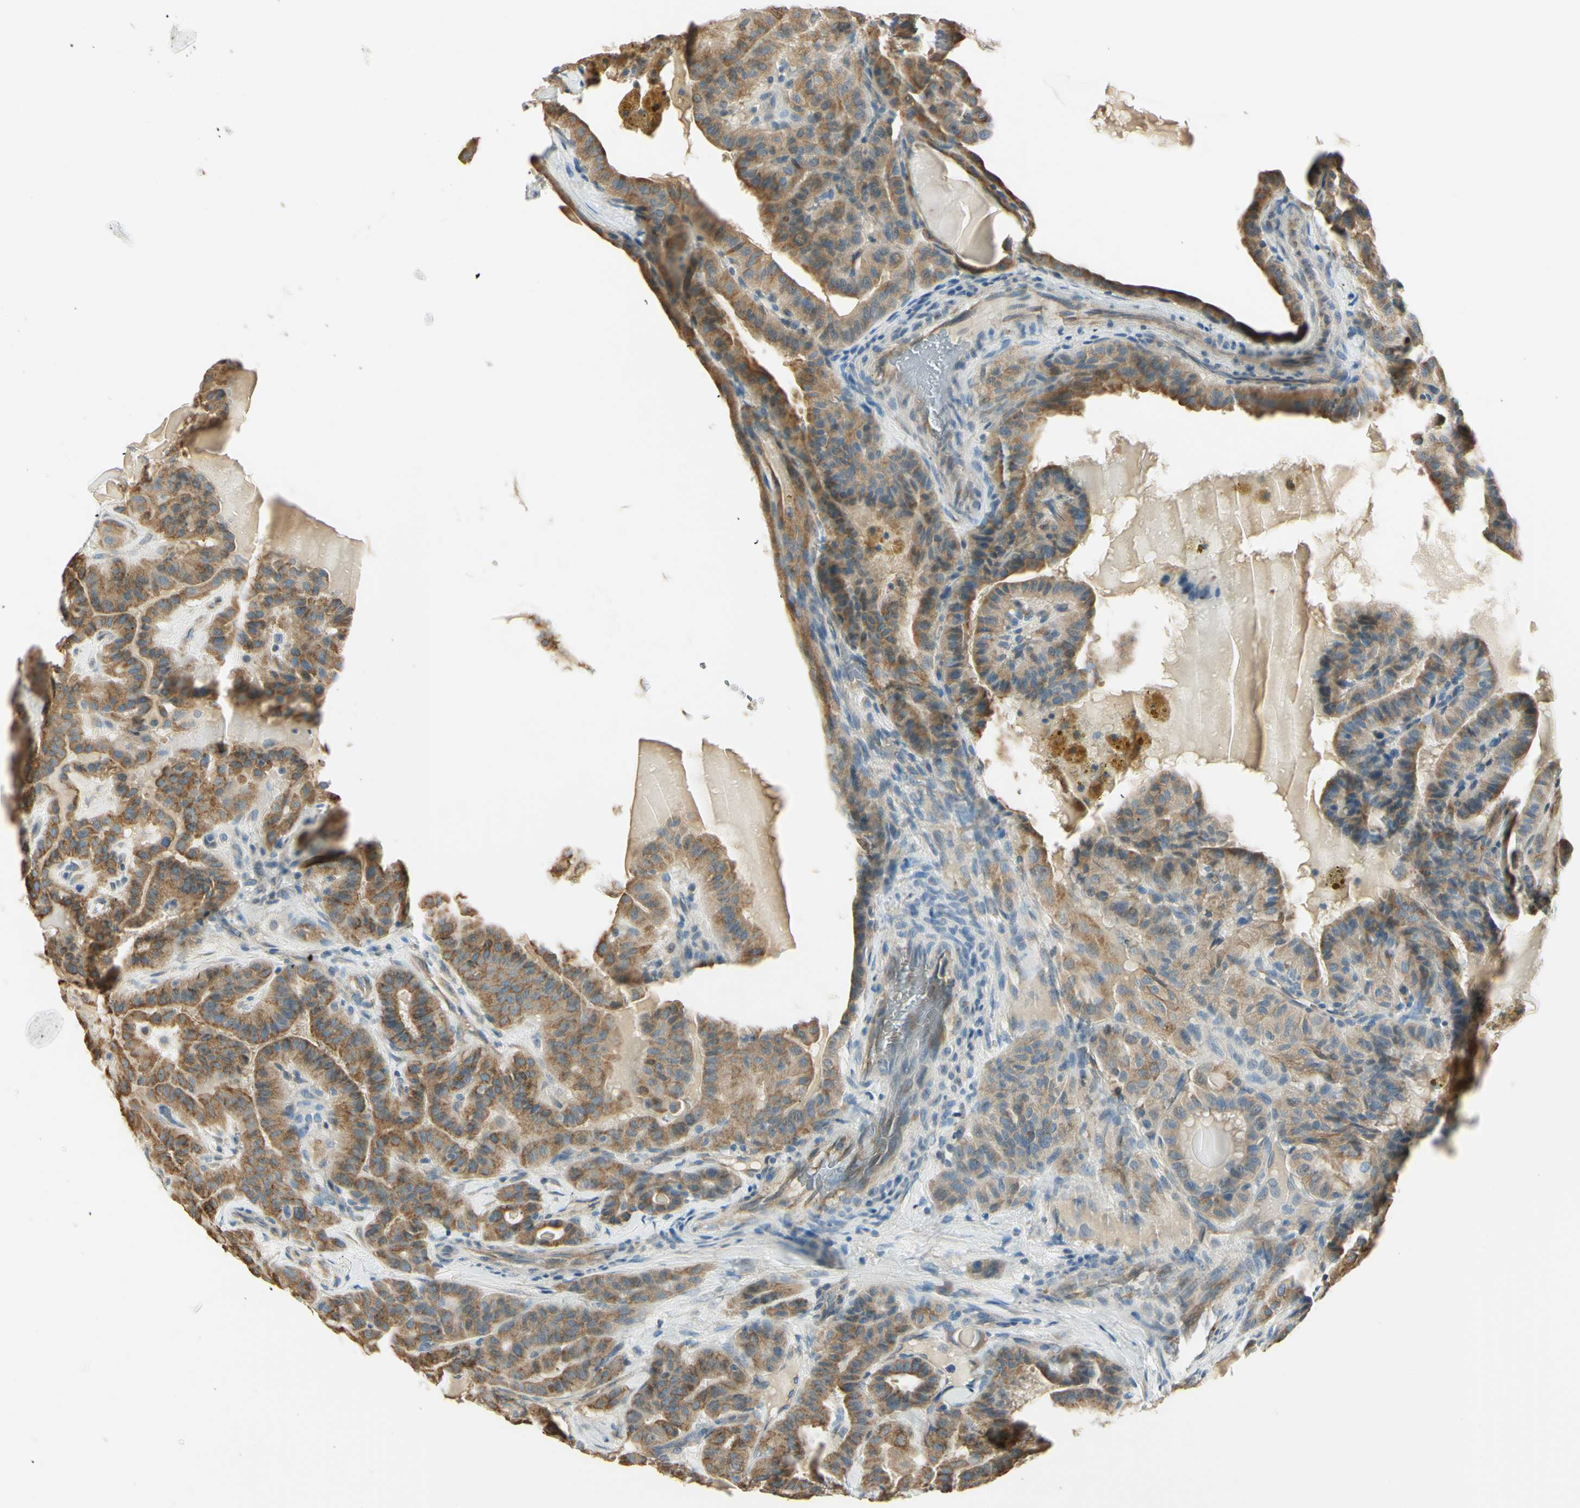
{"staining": {"intensity": "moderate", "quantity": ">75%", "location": "cytoplasmic/membranous"}, "tissue": "thyroid cancer", "cell_type": "Tumor cells", "image_type": "cancer", "snomed": [{"axis": "morphology", "description": "Papillary adenocarcinoma, NOS"}, {"axis": "topography", "description": "Thyroid gland"}], "caption": "Immunohistochemistry of human thyroid cancer displays medium levels of moderate cytoplasmic/membranous staining in approximately >75% of tumor cells.", "gene": "IGDCC4", "patient": {"sex": "male", "age": 77}}